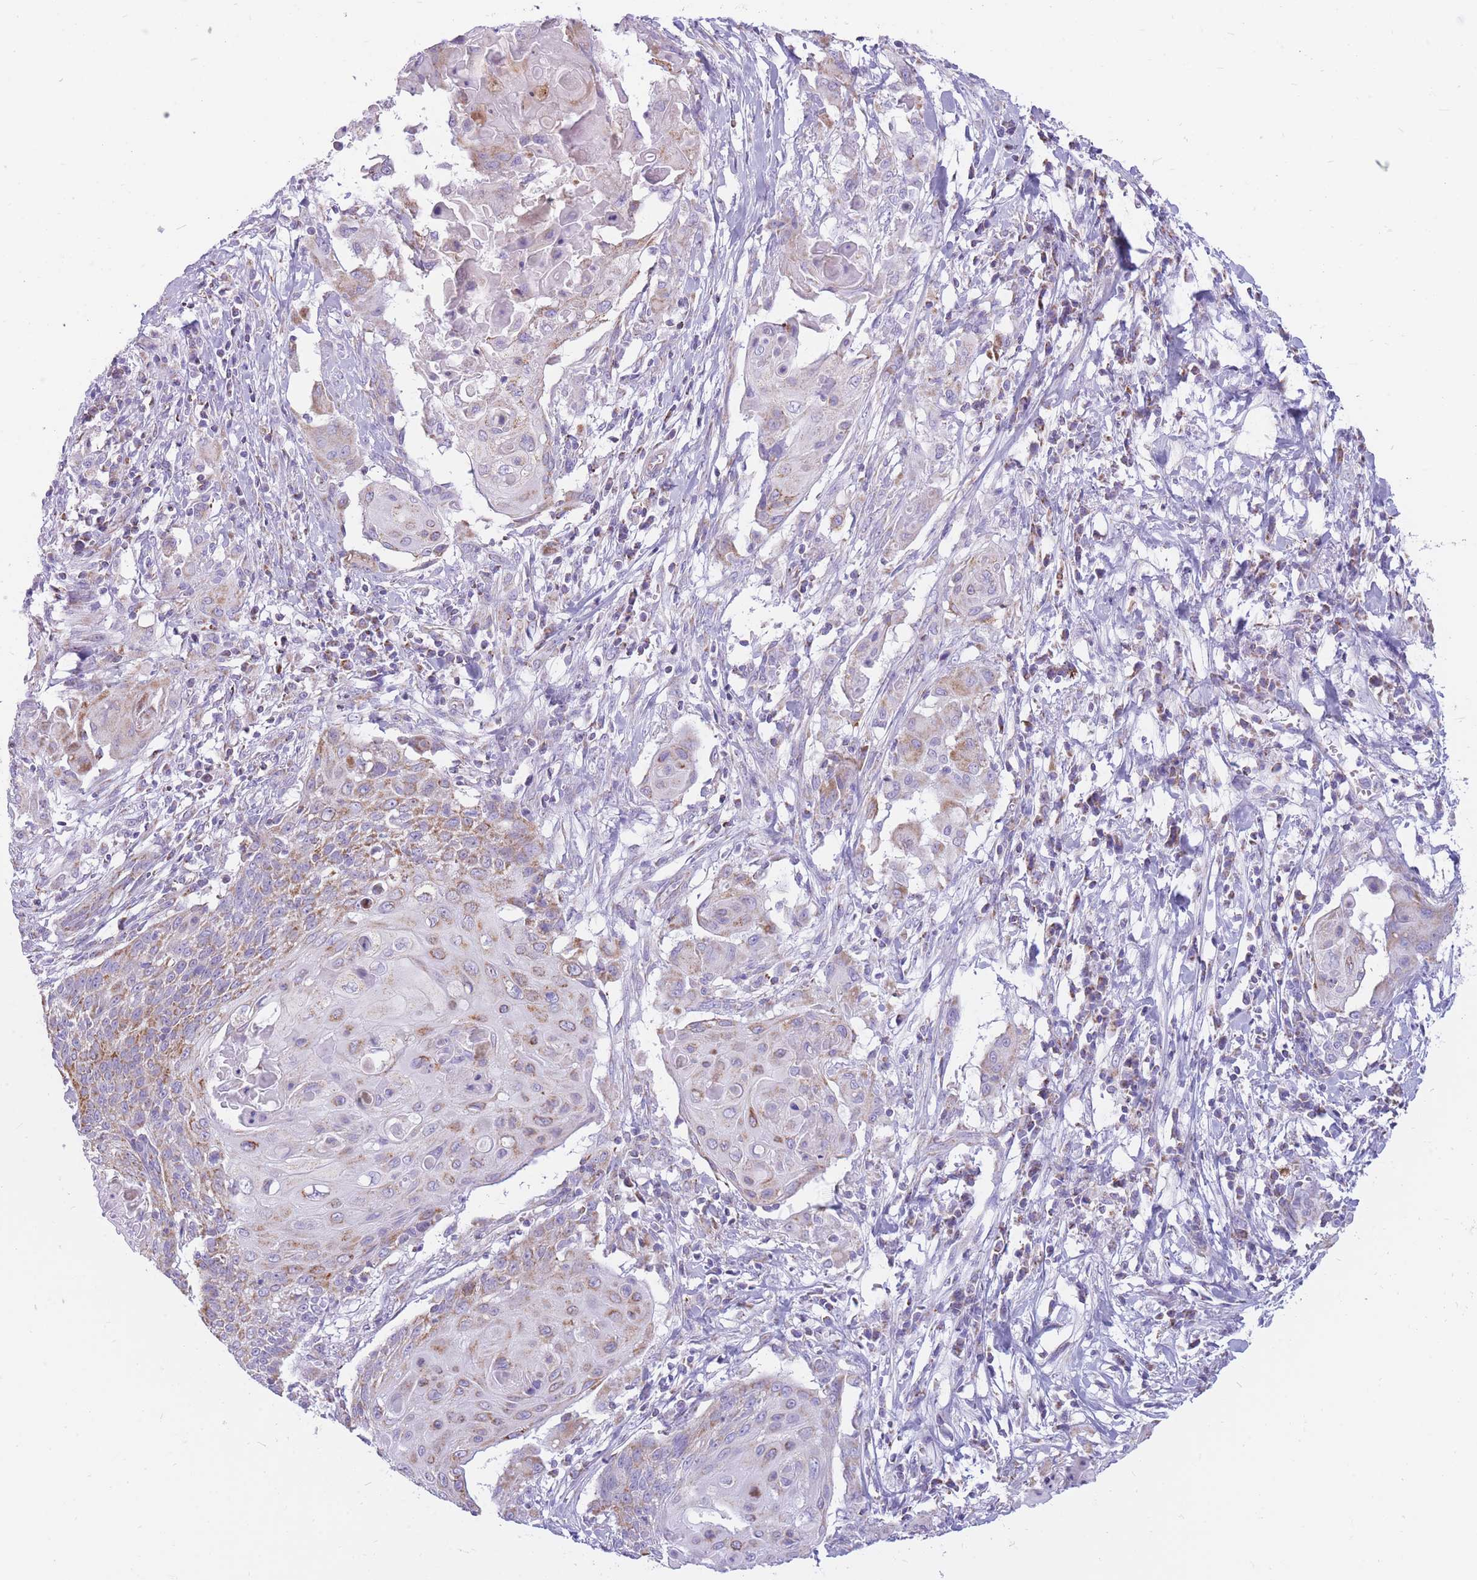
{"staining": {"intensity": "moderate", "quantity": "<25%", "location": "cytoplasmic/membranous"}, "tissue": "cervical cancer", "cell_type": "Tumor cells", "image_type": "cancer", "snomed": [{"axis": "morphology", "description": "Squamous cell carcinoma, NOS"}, {"axis": "topography", "description": "Cervix"}], "caption": "DAB (3,3'-diaminobenzidine) immunohistochemical staining of human cervical cancer (squamous cell carcinoma) exhibits moderate cytoplasmic/membranous protein positivity in about <25% of tumor cells. (brown staining indicates protein expression, while blue staining denotes nuclei).", "gene": "PCSK1", "patient": {"sex": "female", "age": 39}}